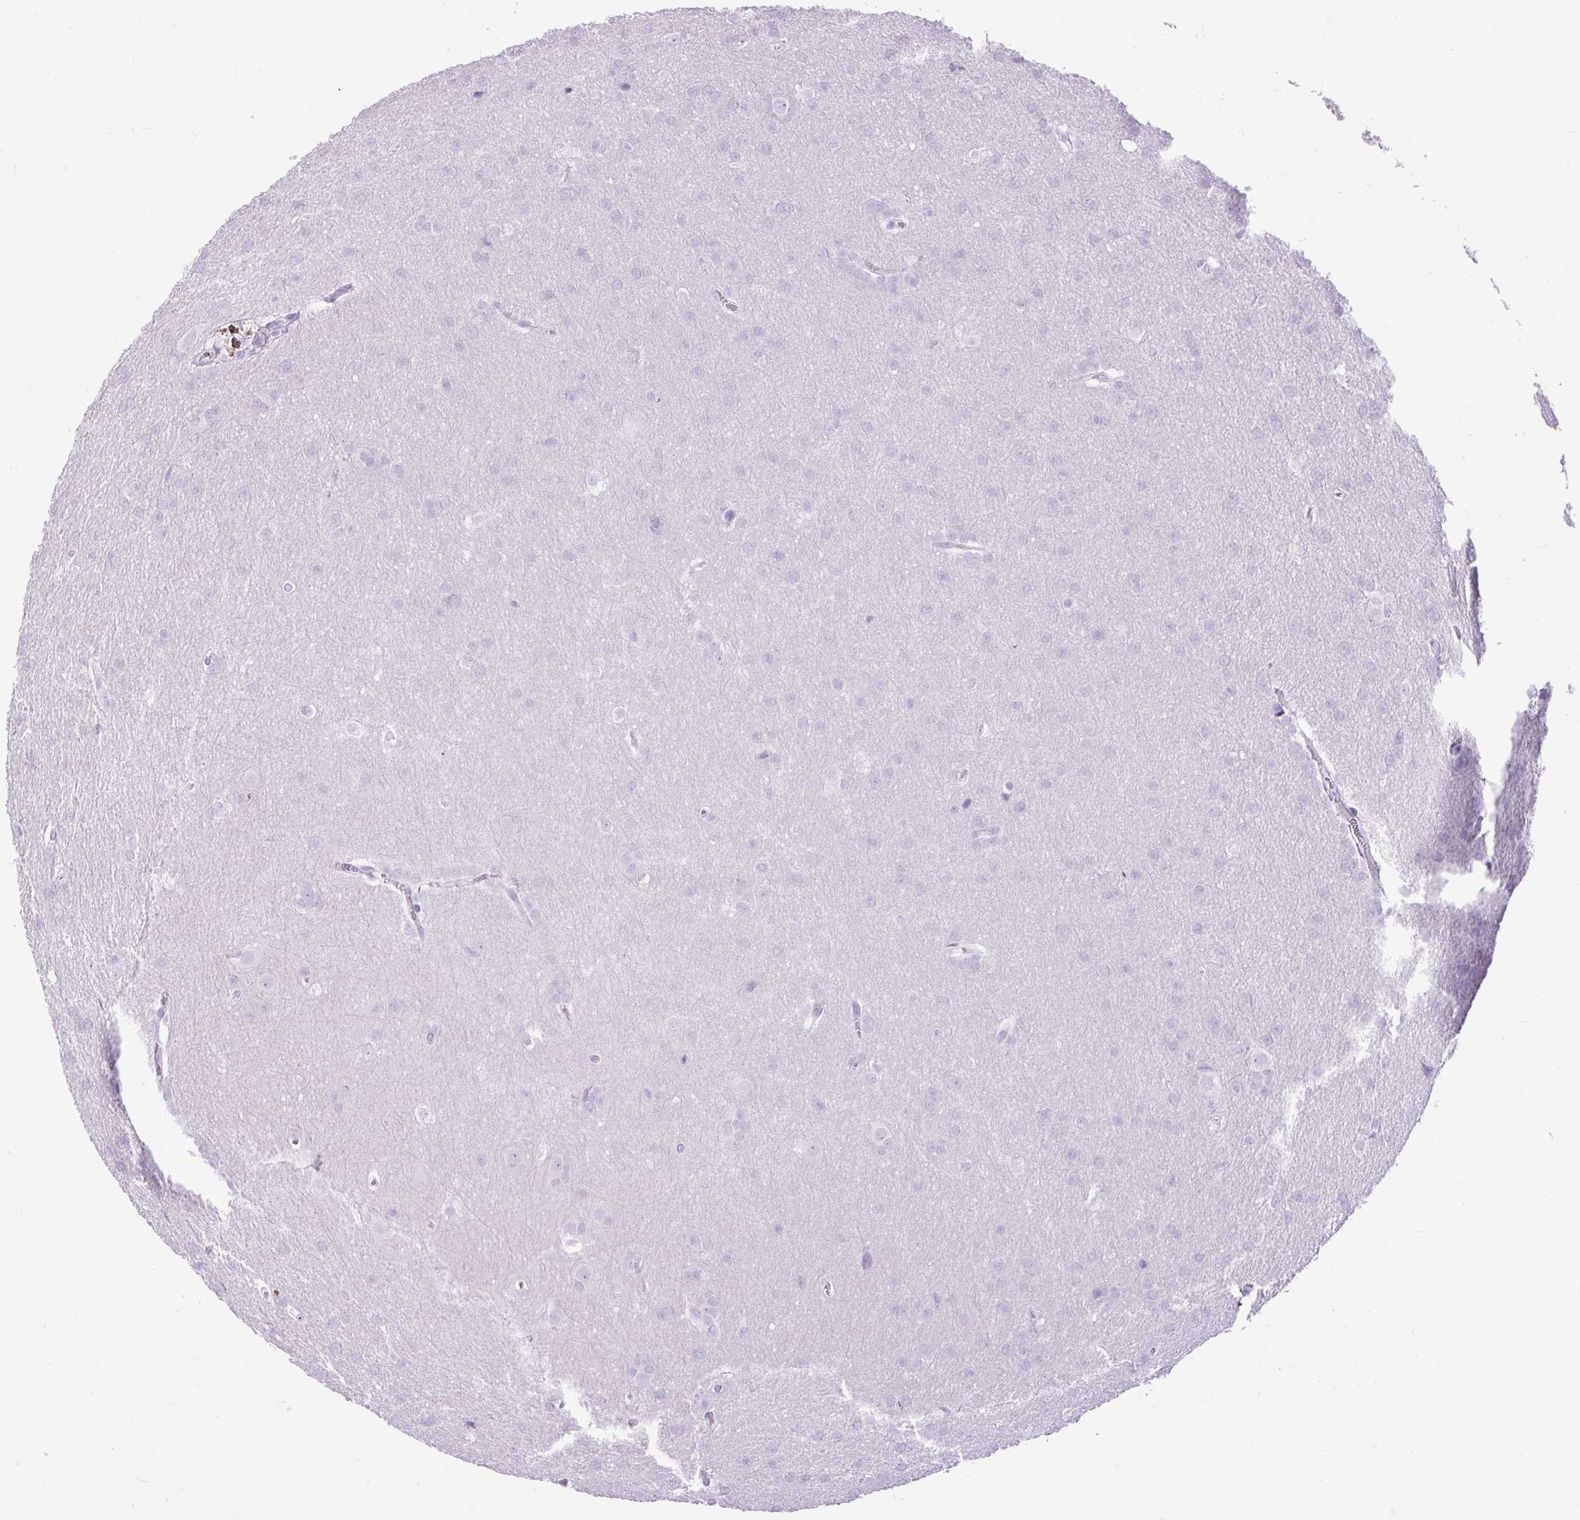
{"staining": {"intensity": "negative", "quantity": "none", "location": "none"}, "tissue": "glioma", "cell_type": "Tumor cells", "image_type": "cancer", "snomed": [{"axis": "morphology", "description": "Glioma, malignant, Low grade"}, {"axis": "topography", "description": "Brain"}], "caption": "Tumor cells show no significant staining in glioma.", "gene": "RACGAP1", "patient": {"sex": "female", "age": 32}}